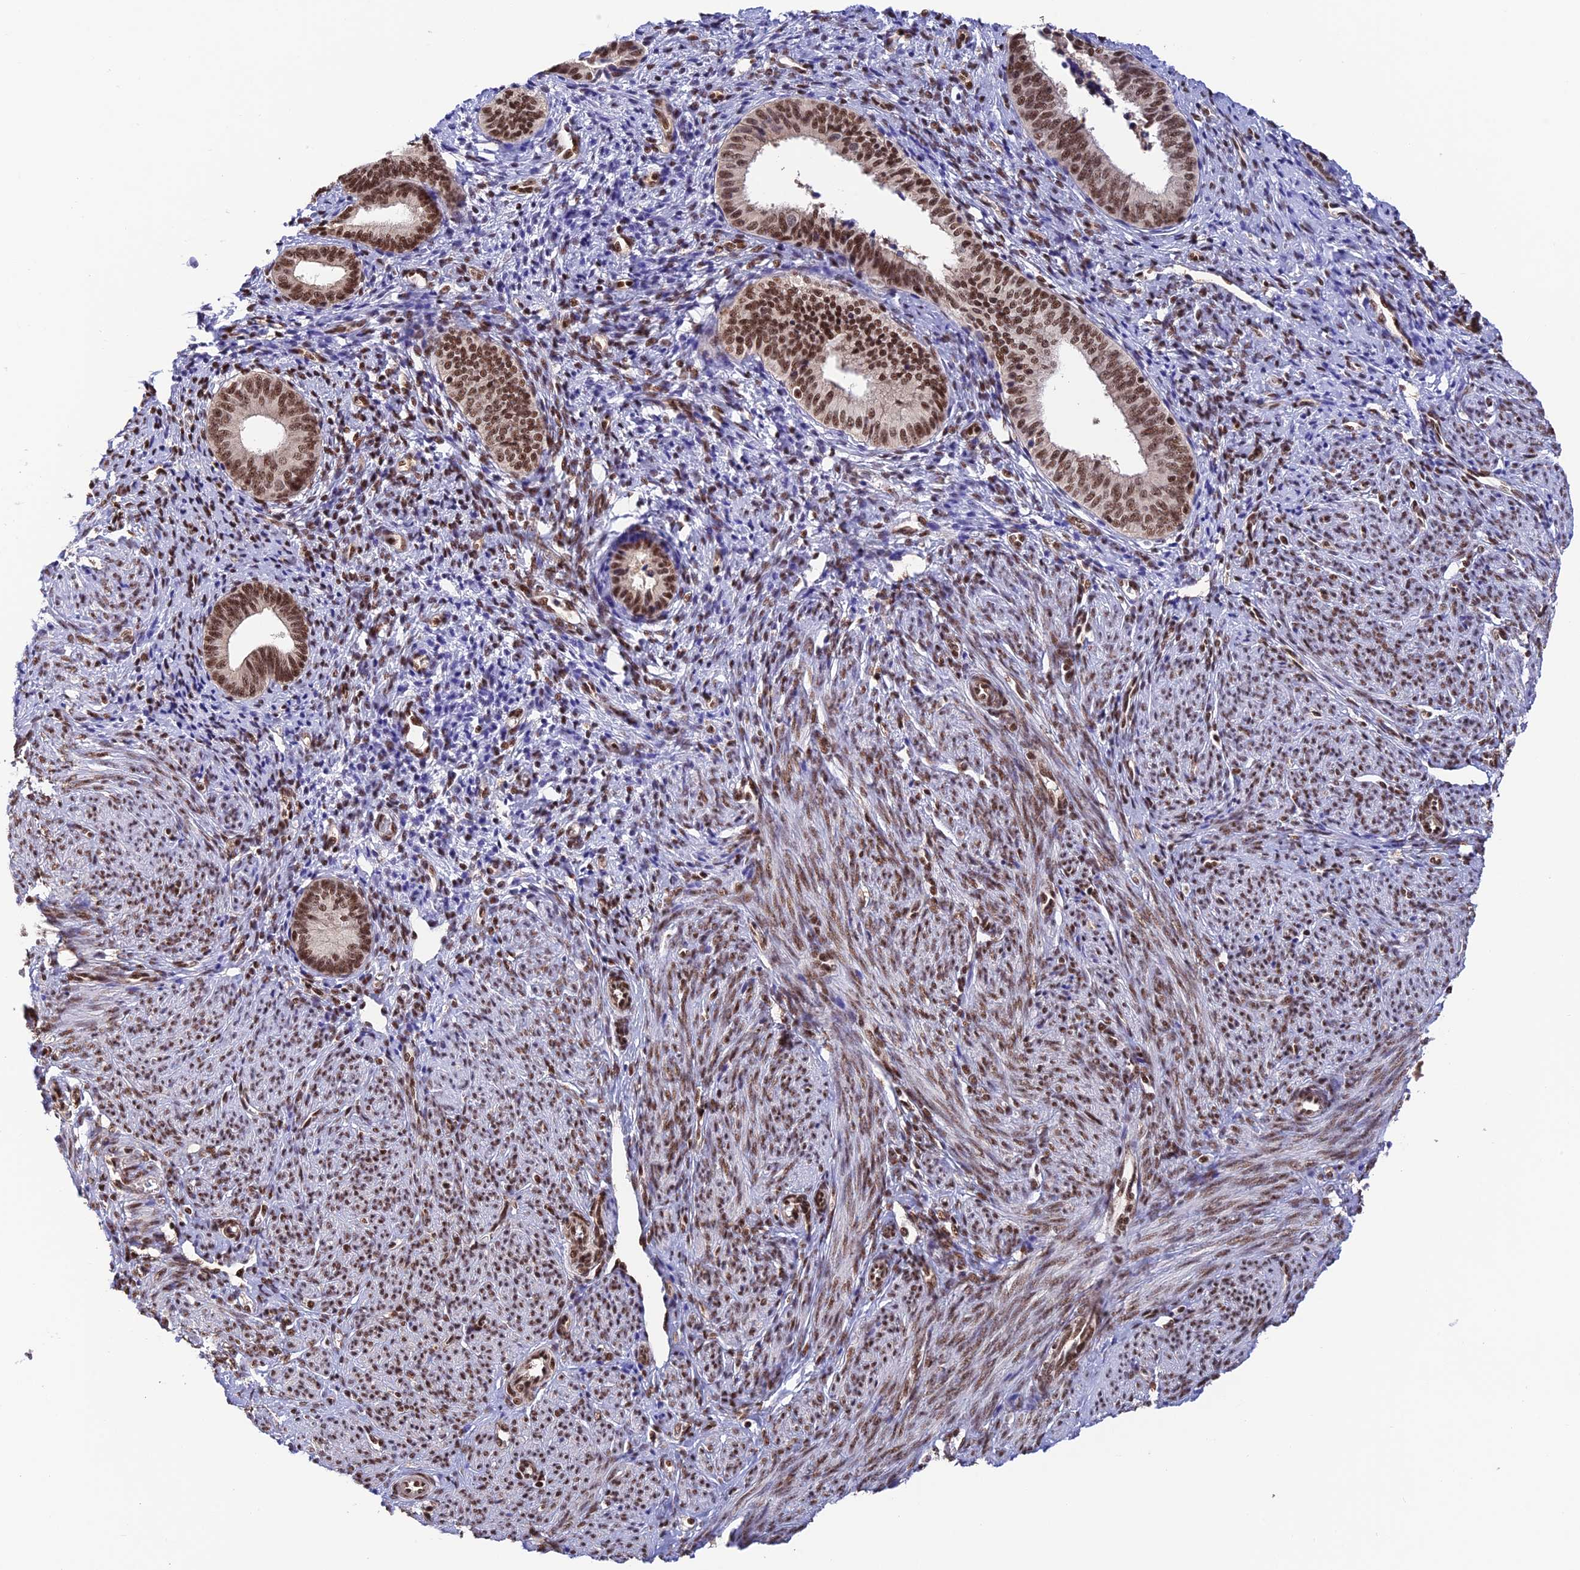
{"staining": {"intensity": "moderate", "quantity": ">75%", "location": "nuclear"}, "tissue": "endometrial cancer", "cell_type": "Tumor cells", "image_type": "cancer", "snomed": [{"axis": "morphology", "description": "Adenocarcinoma, NOS"}, {"axis": "topography", "description": "Endometrium"}], "caption": "IHC (DAB) staining of human adenocarcinoma (endometrial) demonstrates moderate nuclear protein expression in approximately >75% of tumor cells. The staining was performed using DAB, with brown indicating positive protein expression. Nuclei are stained blue with hematoxylin.", "gene": "THAP11", "patient": {"sex": "female", "age": 79}}